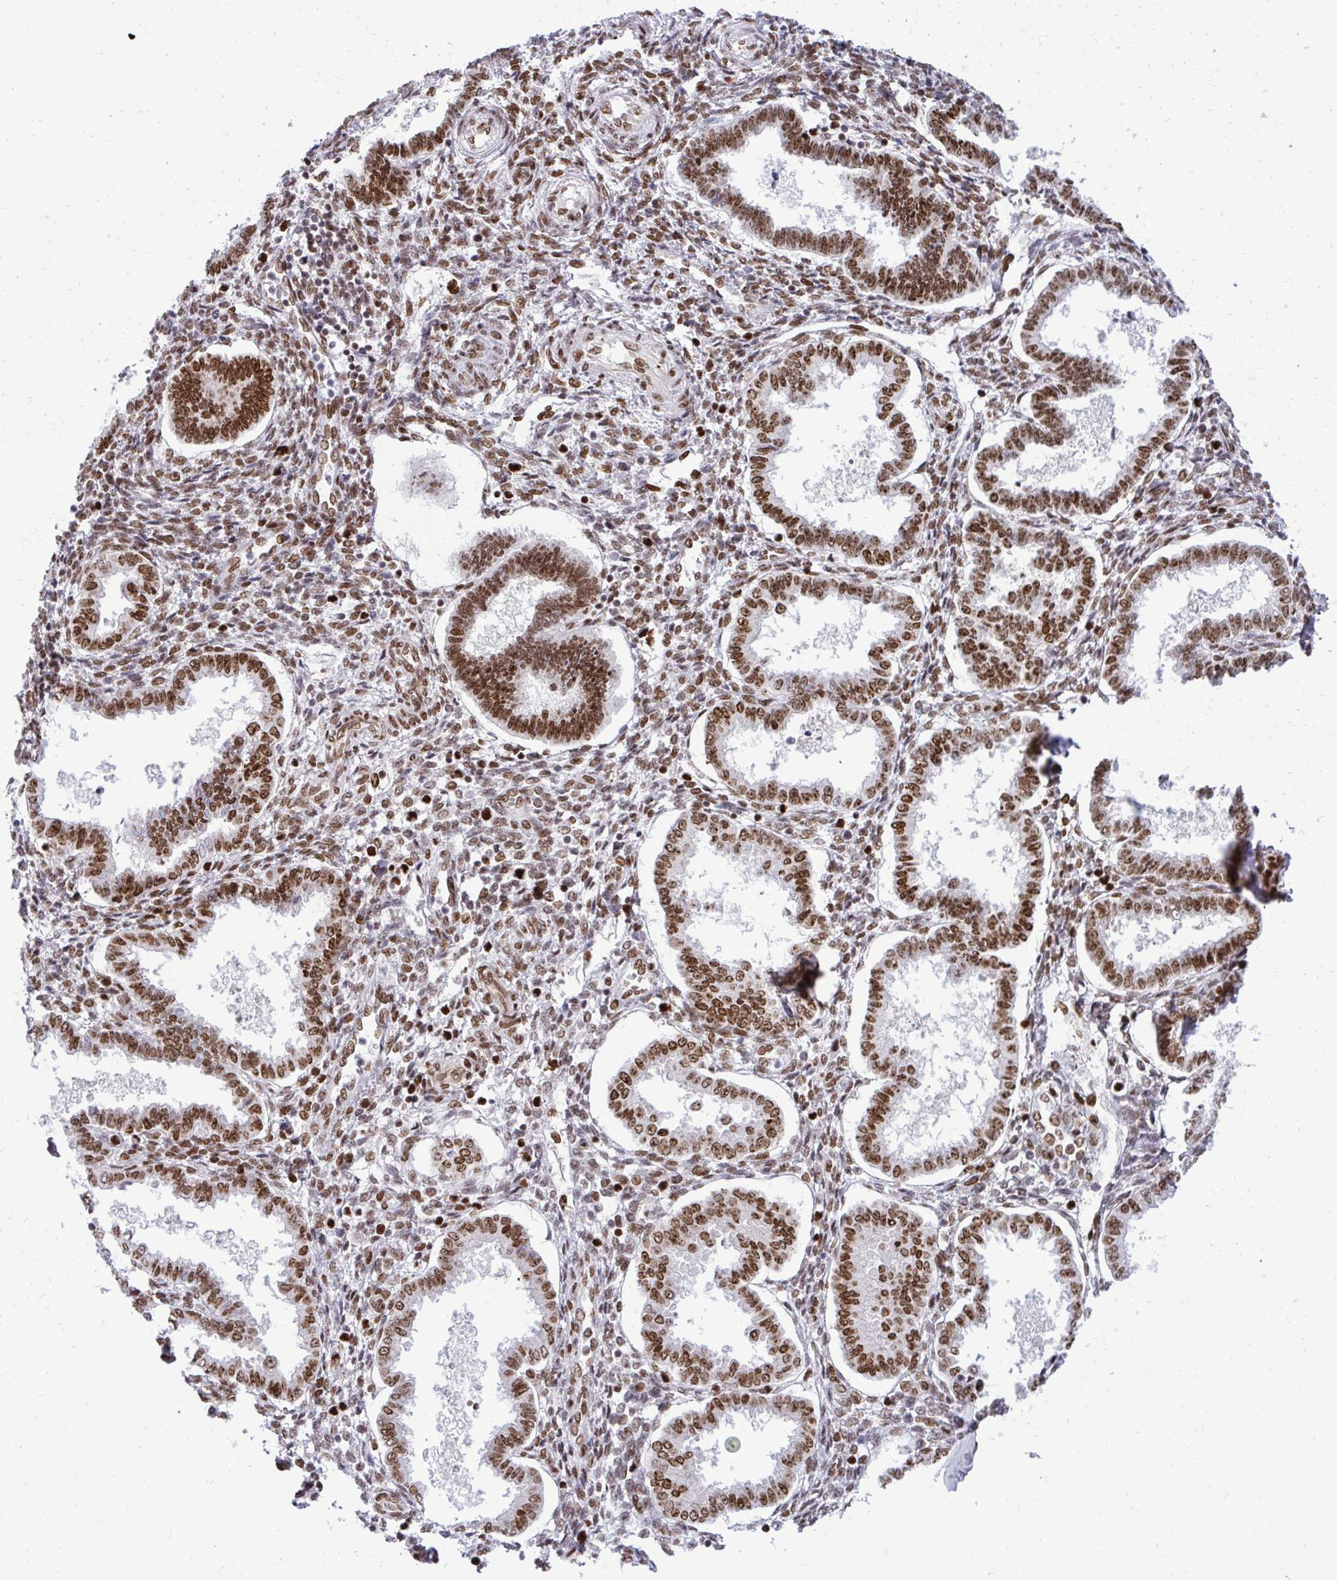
{"staining": {"intensity": "strong", "quantity": ">75%", "location": "nuclear"}, "tissue": "endometrium", "cell_type": "Cells in endometrial stroma", "image_type": "normal", "snomed": [{"axis": "morphology", "description": "Normal tissue, NOS"}, {"axis": "topography", "description": "Endometrium"}], "caption": "Protein staining demonstrates strong nuclear staining in approximately >75% of cells in endometrial stroma in normal endometrium.", "gene": "CDYL", "patient": {"sex": "female", "age": 24}}